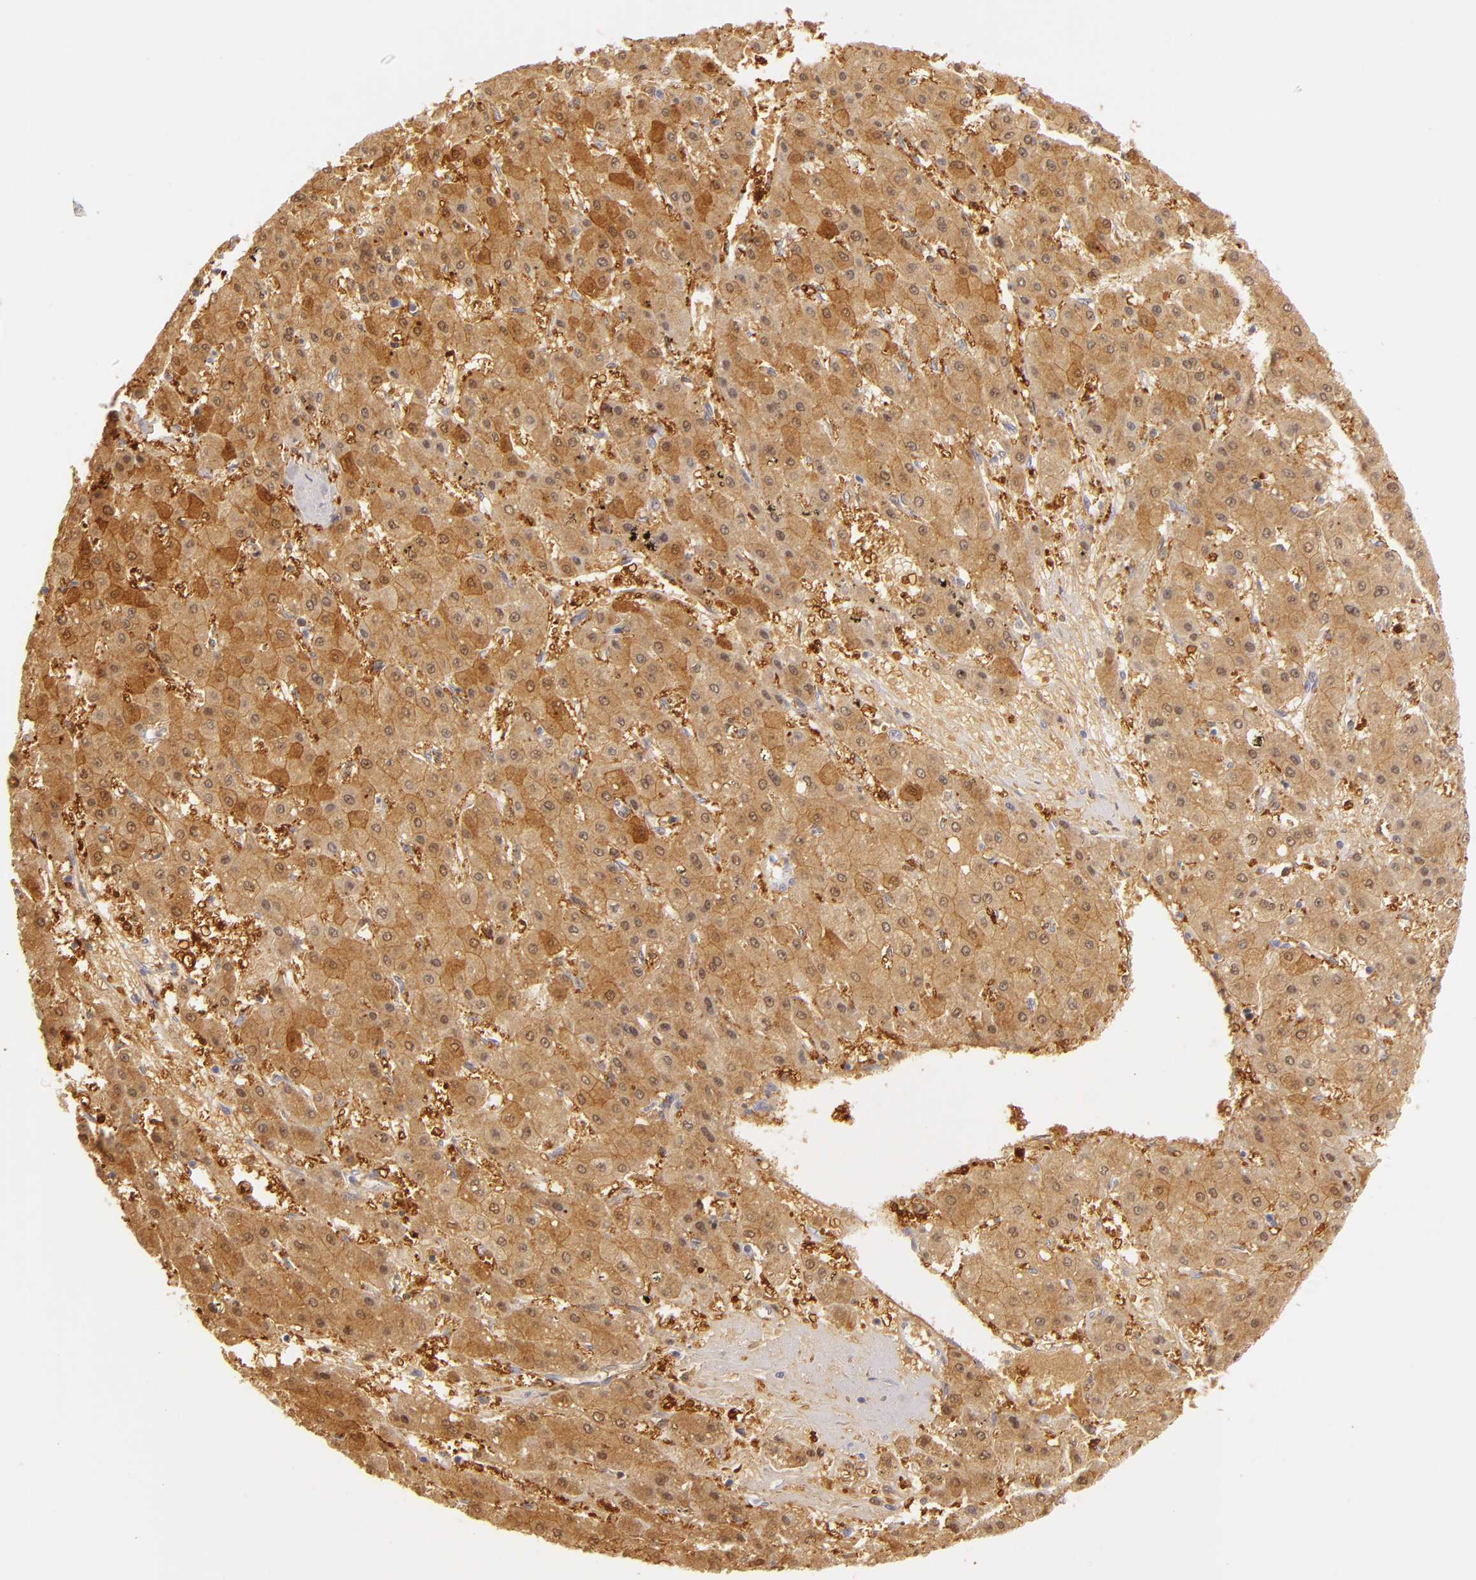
{"staining": {"intensity": "moderate", "quantity": ">75%", "location": "cytoplasmic/membranous"}, "tissue": "liver cancer", "cell_type": "Tumor cells", "image_type": "cancer", "snomed": [{"axis": "morphology", "description": "Carcinoma, Hepatocellular, NOS"}, {"axis": "topography", "description": "Liver"}], "caption": "Brown immunohistochemical staining in hepatocellular carcinoma (liver) shows moderate cytoplasmic/membranous positivity in about >75% of tumor cells.", "gene": "FABP1", "patient": {"sex": "female", "age": 52}}